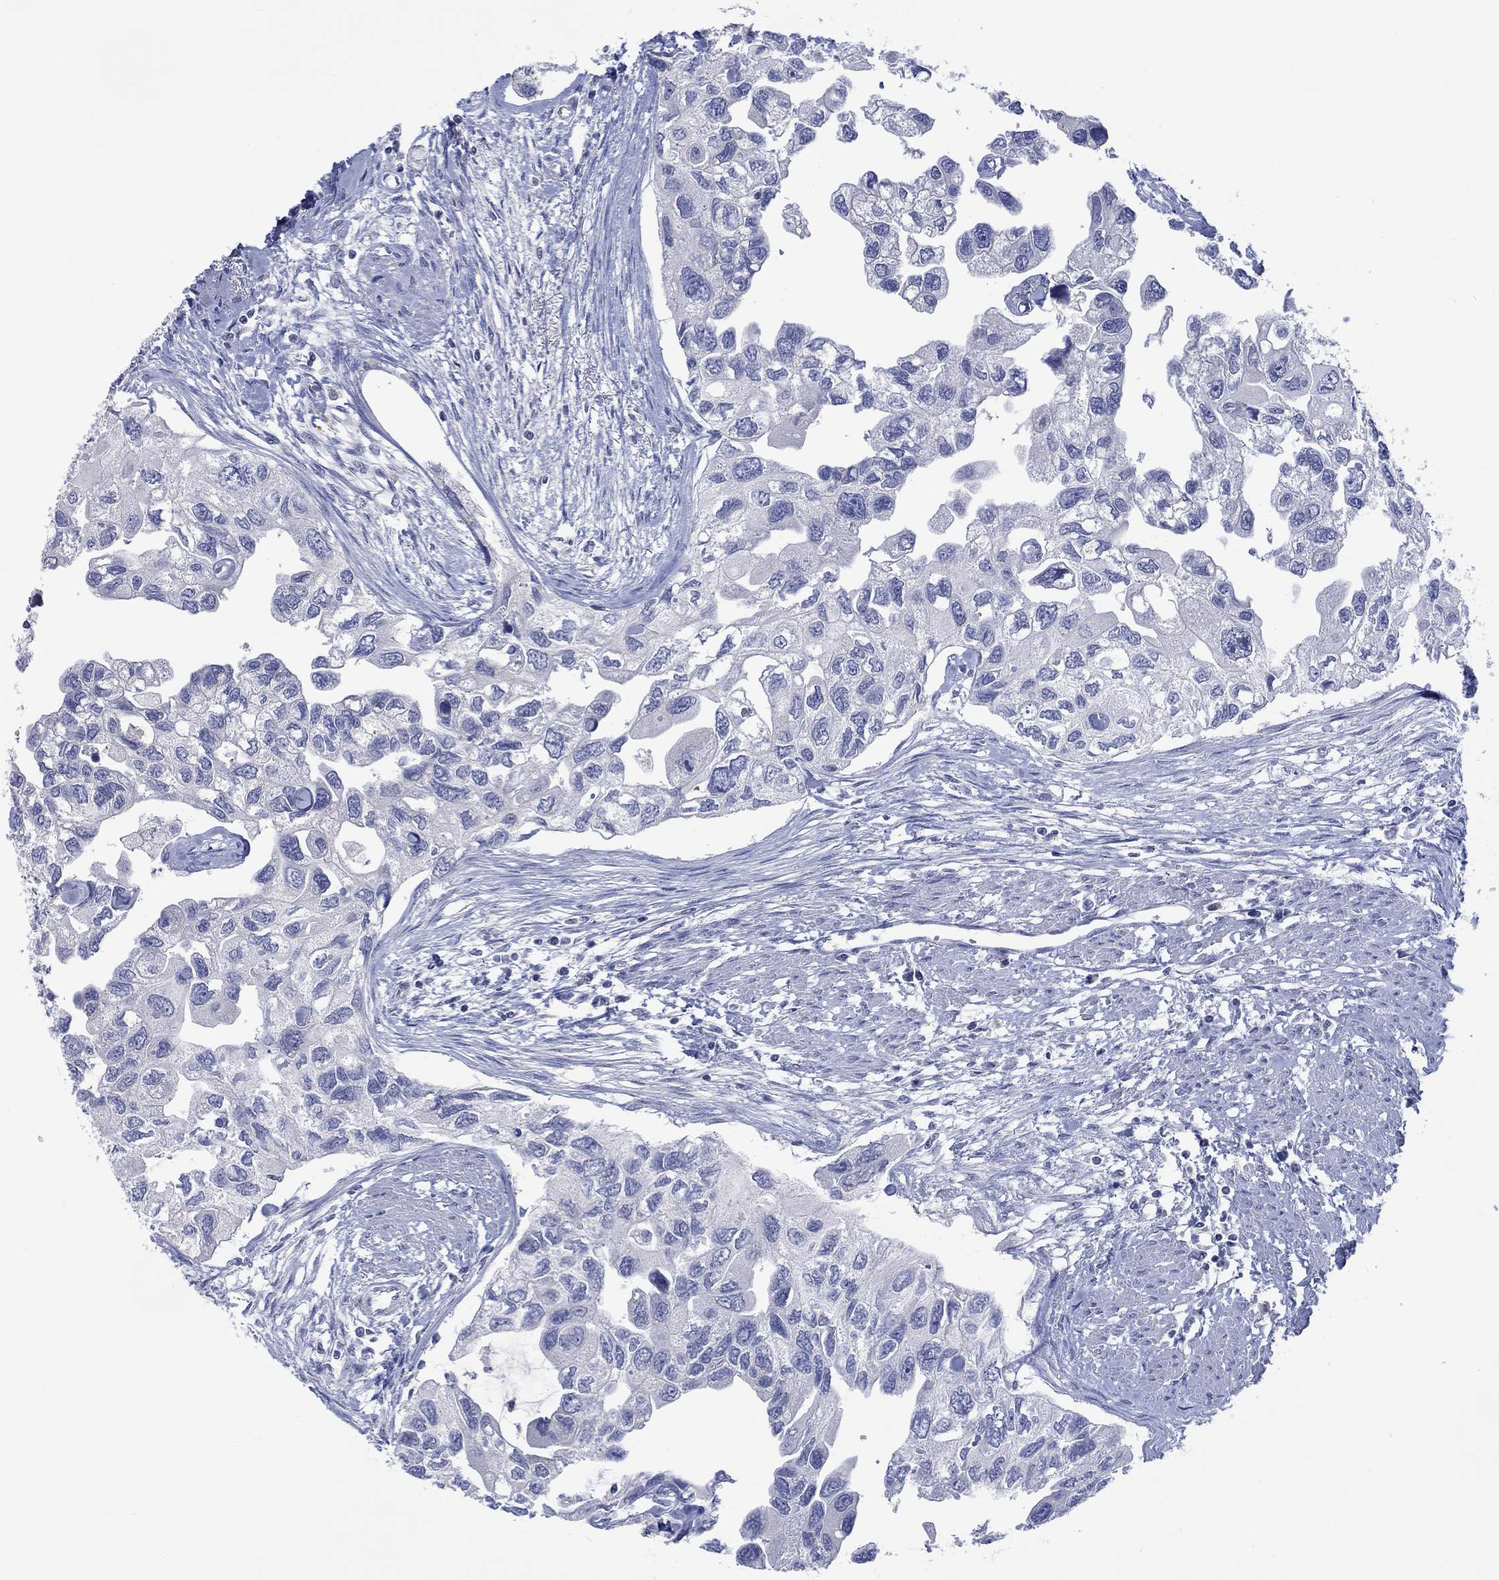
{"staining": {"intensity": "negative", "quantity": "none", "location": "none"}, "tissue": "urothelial cancer", "cell_type": "Tumor cells", "image_type": "cancer", "snomed": [{"axis": "morphology", "description": "Urothelial carcinoma, High grade"}, {"axis": "topography", "description": "Urinary bladder"}], "caption": "Tumor cells are negative for brown protein staining in urothelial cancer. (DAB immunohistochemistry (IHC) with hematoxylin counter stain).", "gene": "TOMM20L", "patient": {"sex": "male", "age": 59}}